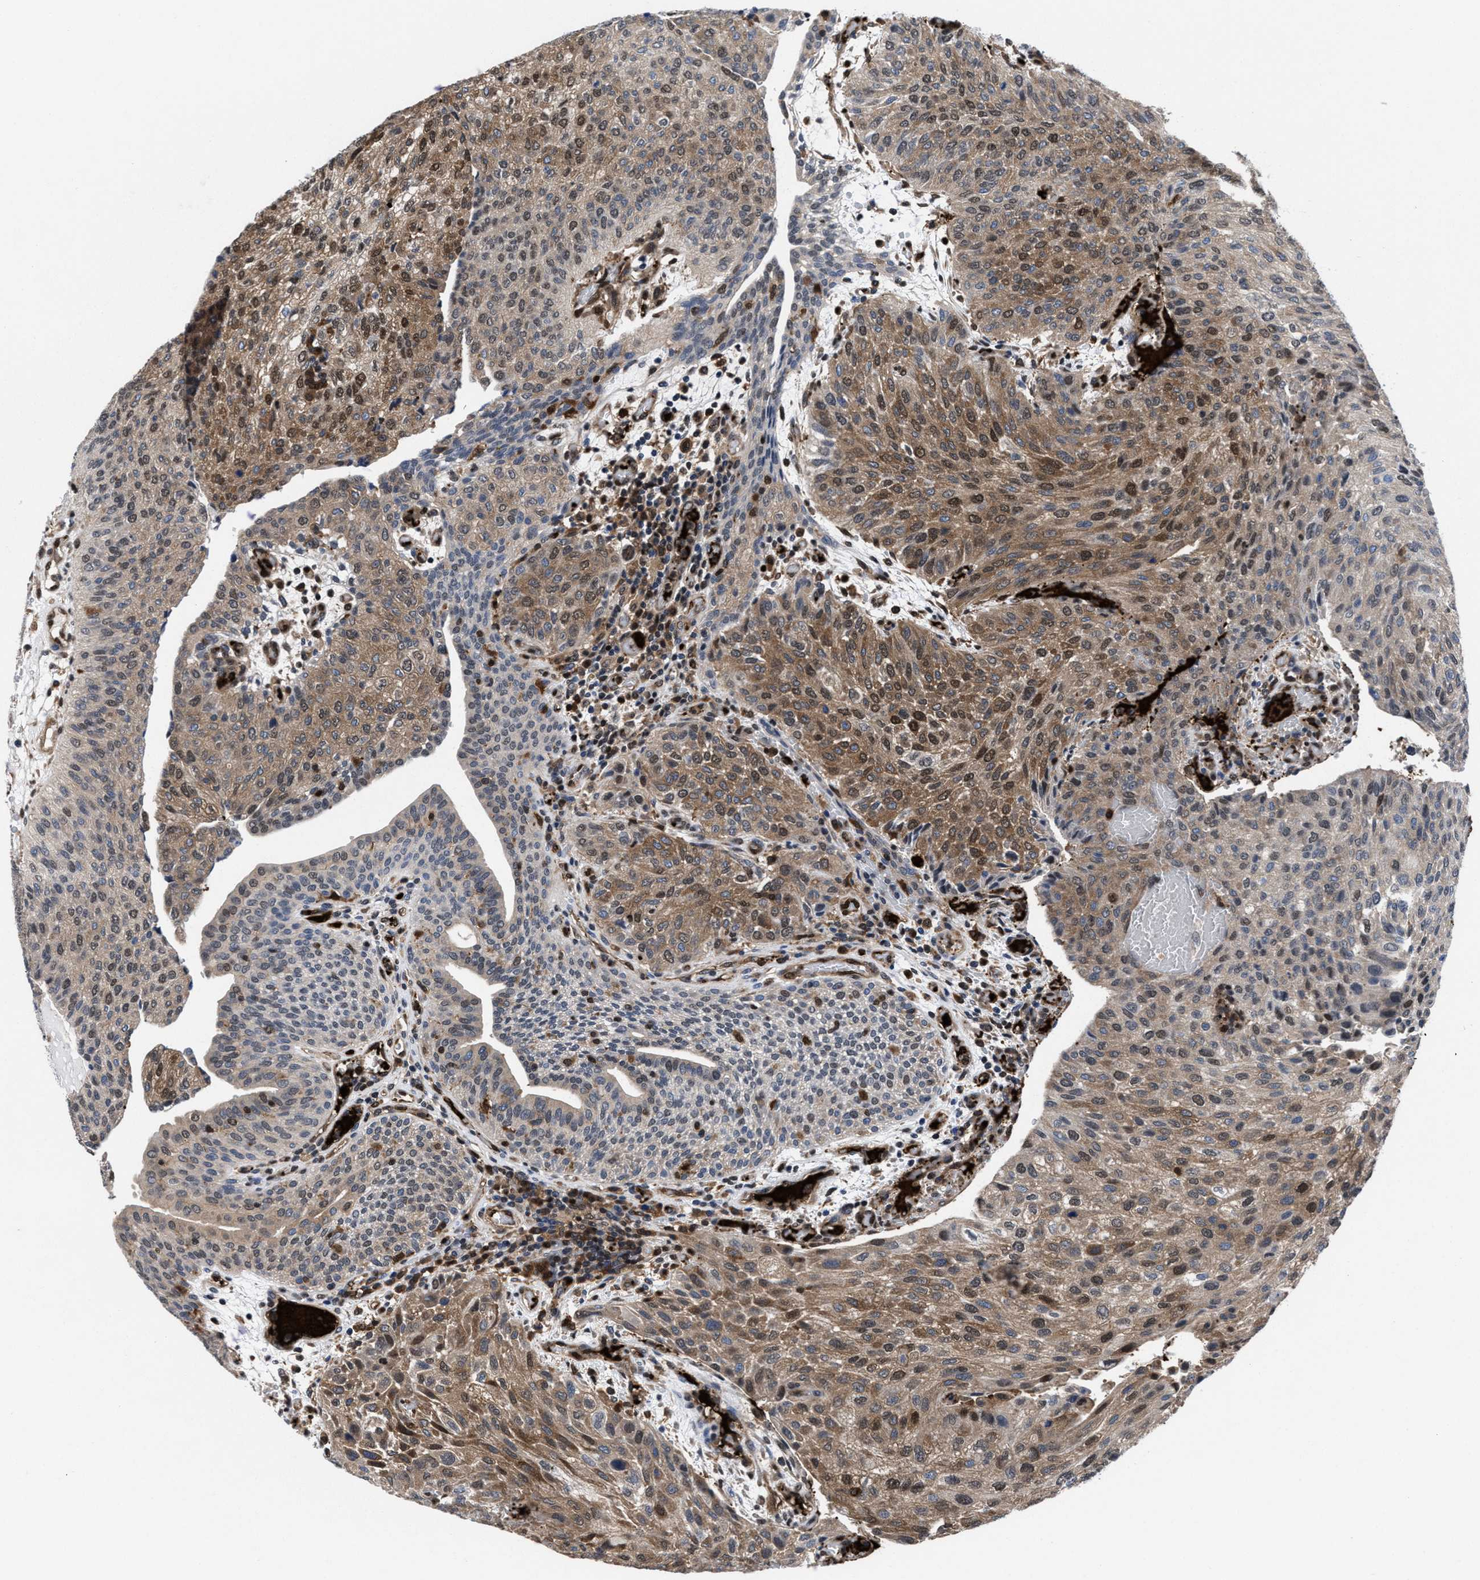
{"staining": {"intensity": "moderate", "quantity": "25%-75%", "location": "cytoplasmic/membranous,nuclear"}, "tissue": "urothelial cancer", "cell_type": "Tumor cells", "image_type": "cancer", "snomed": [{"axis": "morphology", "description": "Urothelial carcinoma, Low grade"}, {"axis": "morphology", "description": "Urothelial carcinoma, High grade"}, {"axis": "topography", "description": "Urinary bladder"}], "caption": "Immunohistochemical staining of human urothelial carcinoma (high-grade) exhibits medium levels of moderate cytoplasmic/membranous and nuclear staining in approximately 25%-75% of tumor cells.", "gene": "ACLY", "patient": {"sex": "male", "age": 35}}